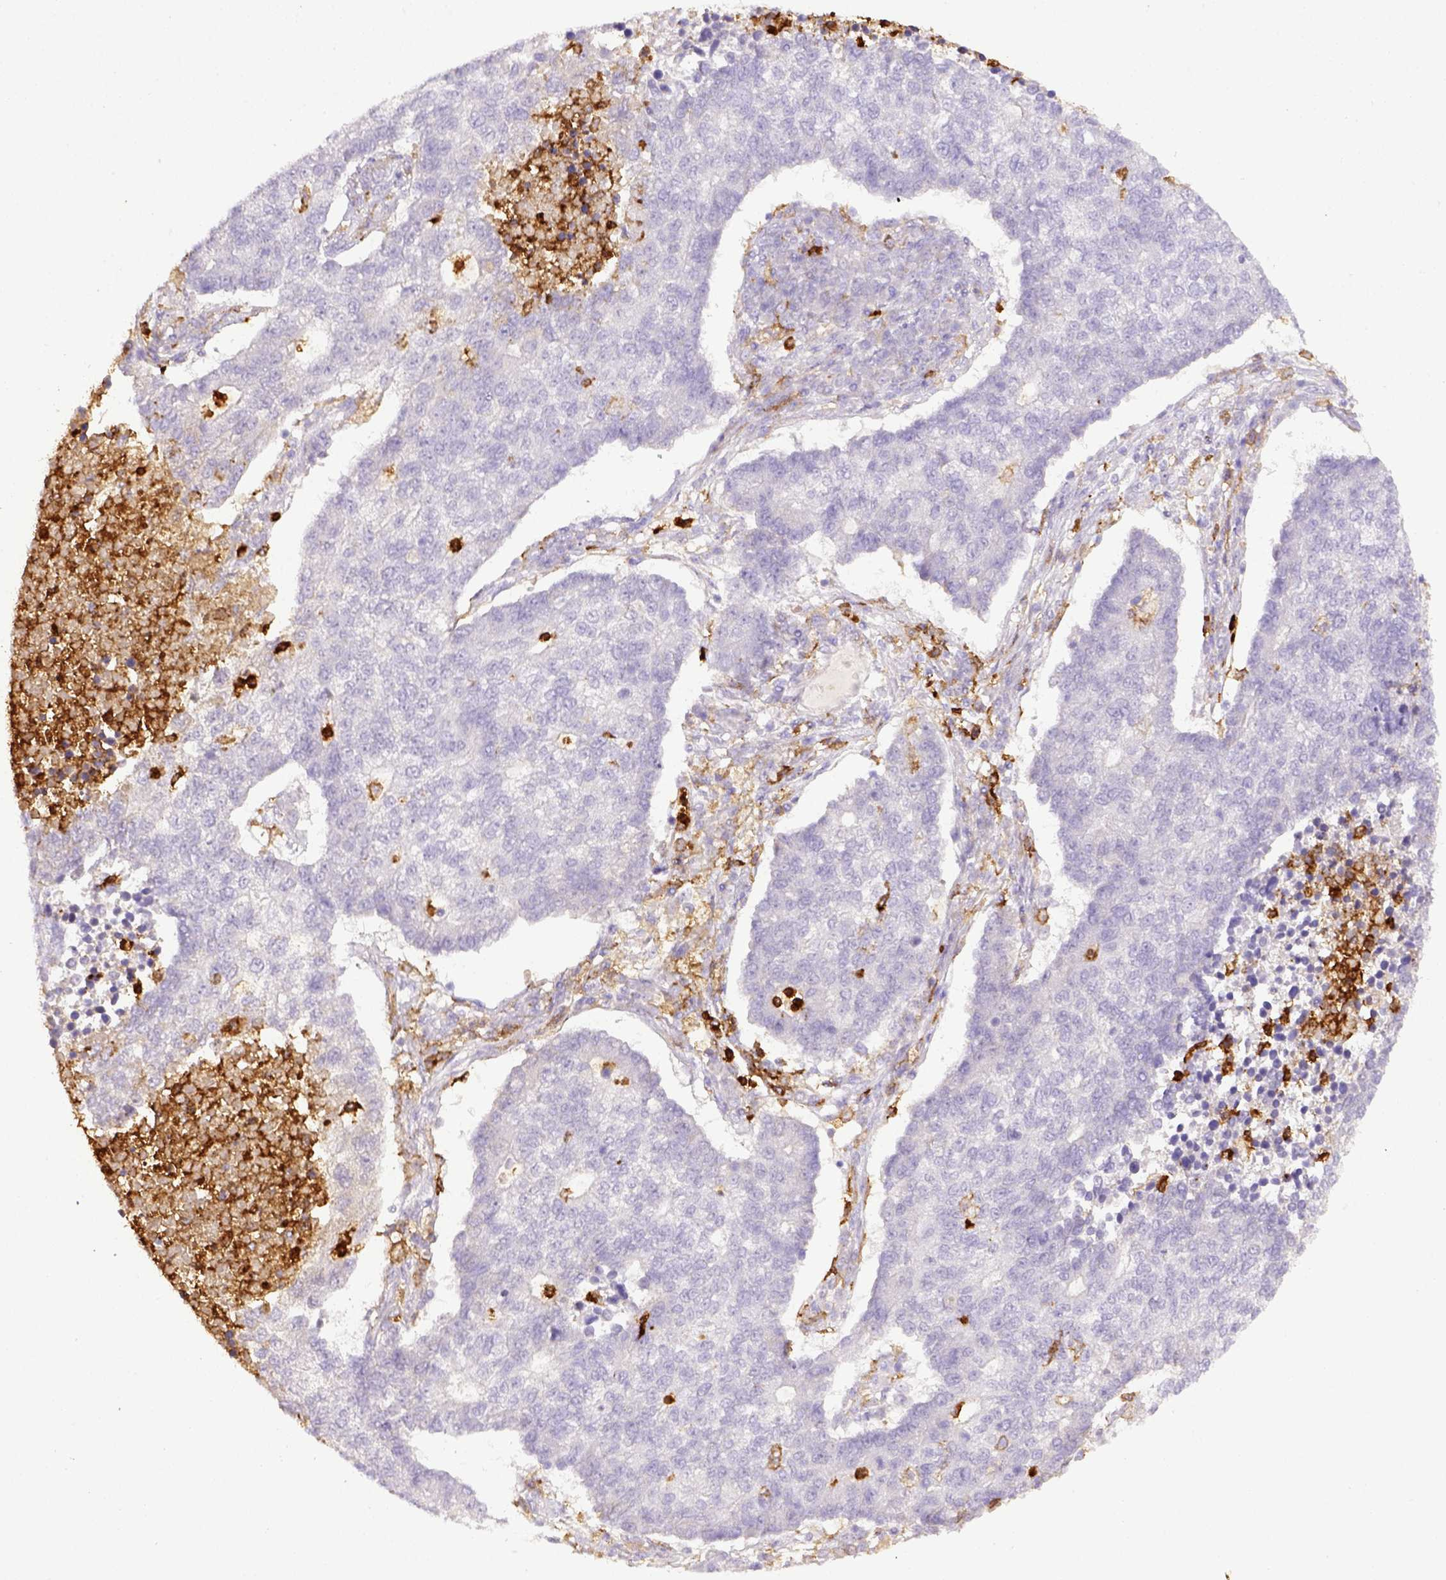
{"staining": {"intensity": "negative", "quantity": "none", "location": "none"}, "tissue": "lung cancer", "cell_type": "Tumor cells", "image_type": "cancer", "snomed": [{"axis": "morphology", "description": "Adenocarcinoma, NOS"}, {"axis": "topography", "description": "Lung"}], "caption": "Micrograph shows no significant protein expression in tumor cells of lung cancer (adenocarcinoma).", "gene": "ITGAM", "patient": {"sex": "male", "age": 57}}